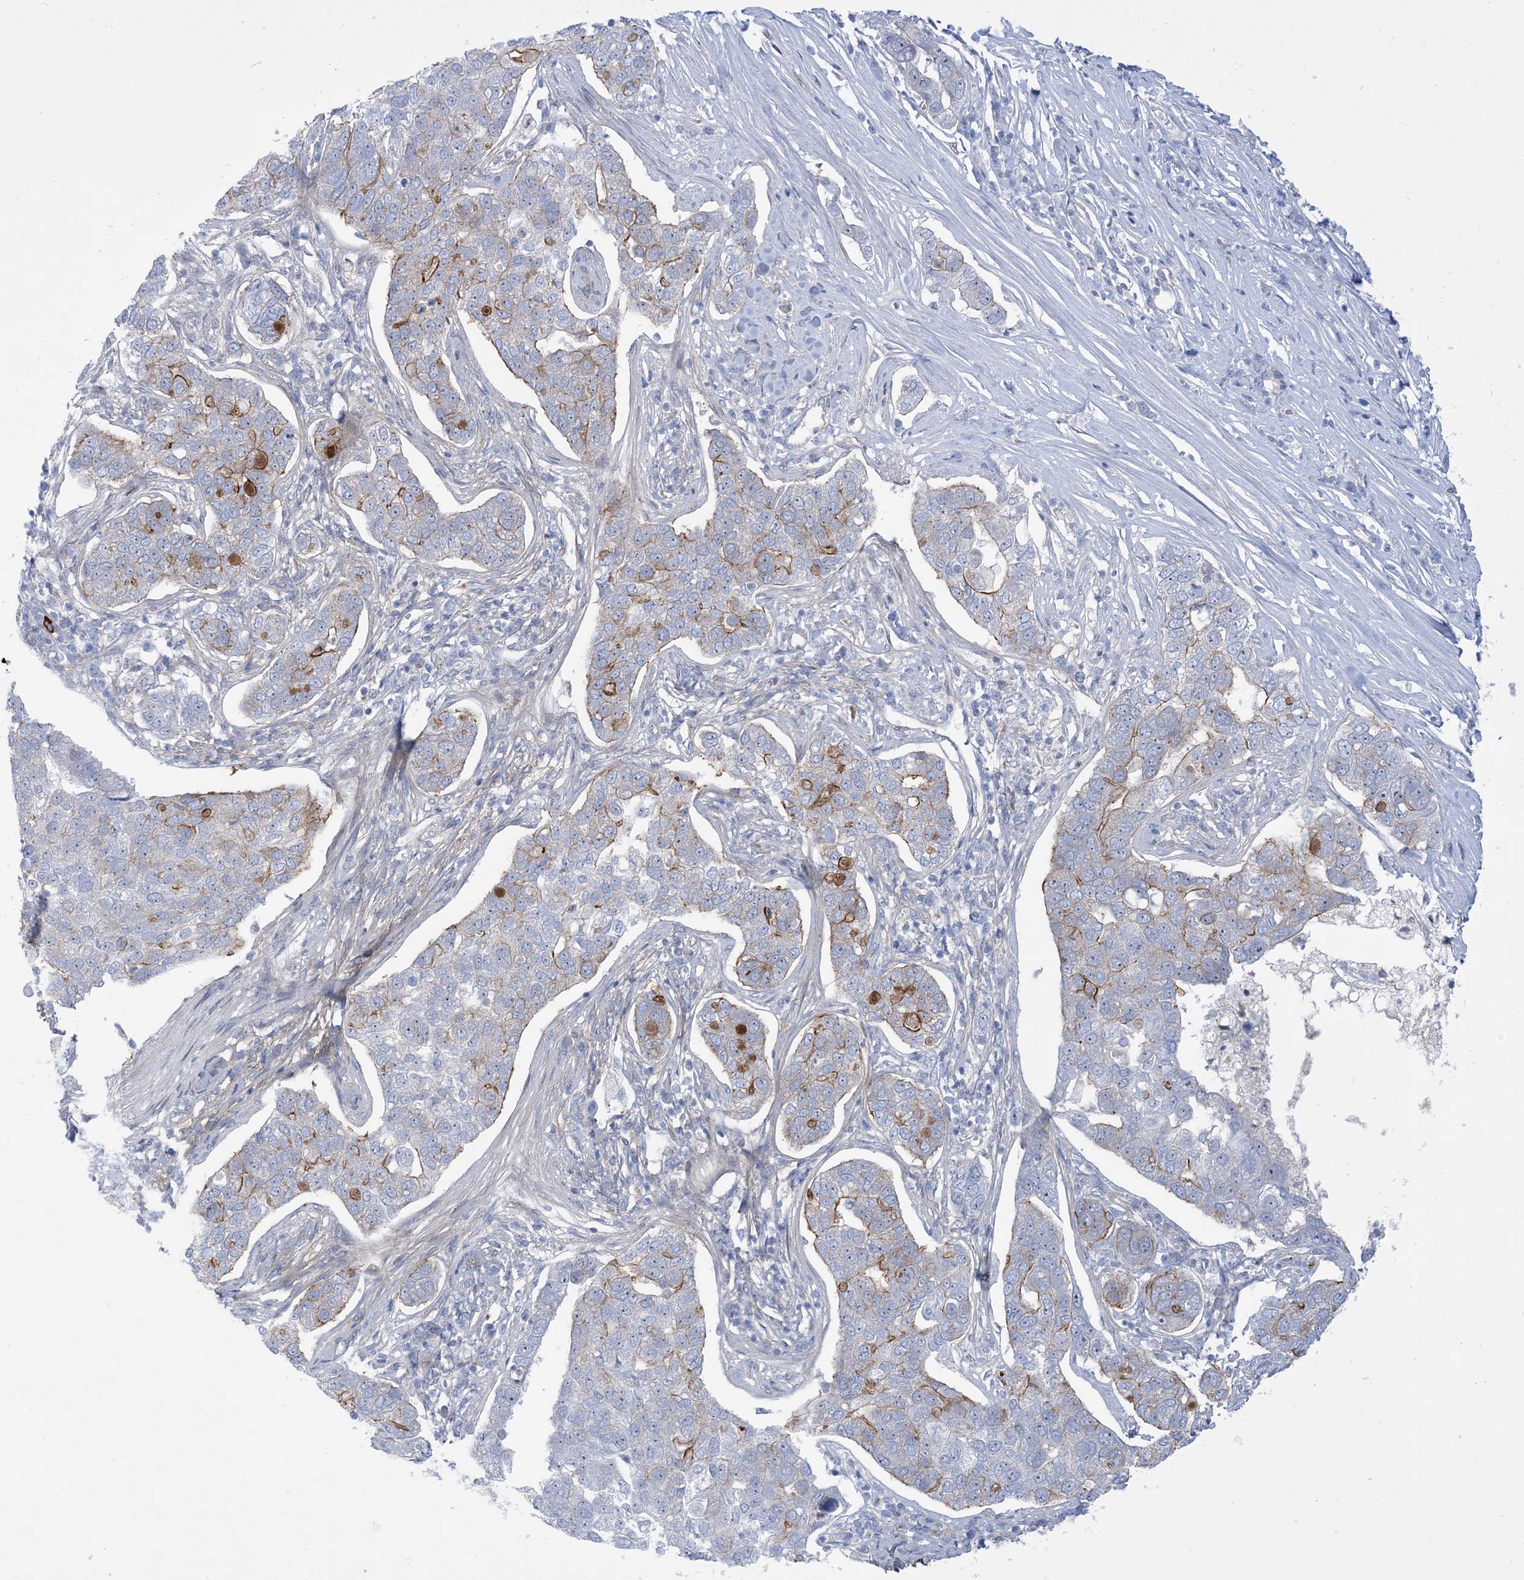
{"staining": {"intensity": "negative", "quantity": "none", "location": "none"}, "tissue": "pancreatic cancer", "cell_type": "Tumor cells", "image_type": "cancer", "snomed": [{"axis": "morphology", "description": "Adenocarcinoma, NOS"}, {"axis": "topography", "description": "Pancreas"}], "caption": "This image is of pancreatic cancer stained with immunohistochemistry (IHC) to label a protein in brown with the nuclei are counter-stained blue. There is no positivity in tumor cells. Brightfield microscopy of immunohistochemistry stained with DAB (3,3'-diaminobenzidine) (brown) and hematoxylin (blue), captured at high magnification.", "gene": "MARS2", "patient": {"sex": "female", "age": 61}}